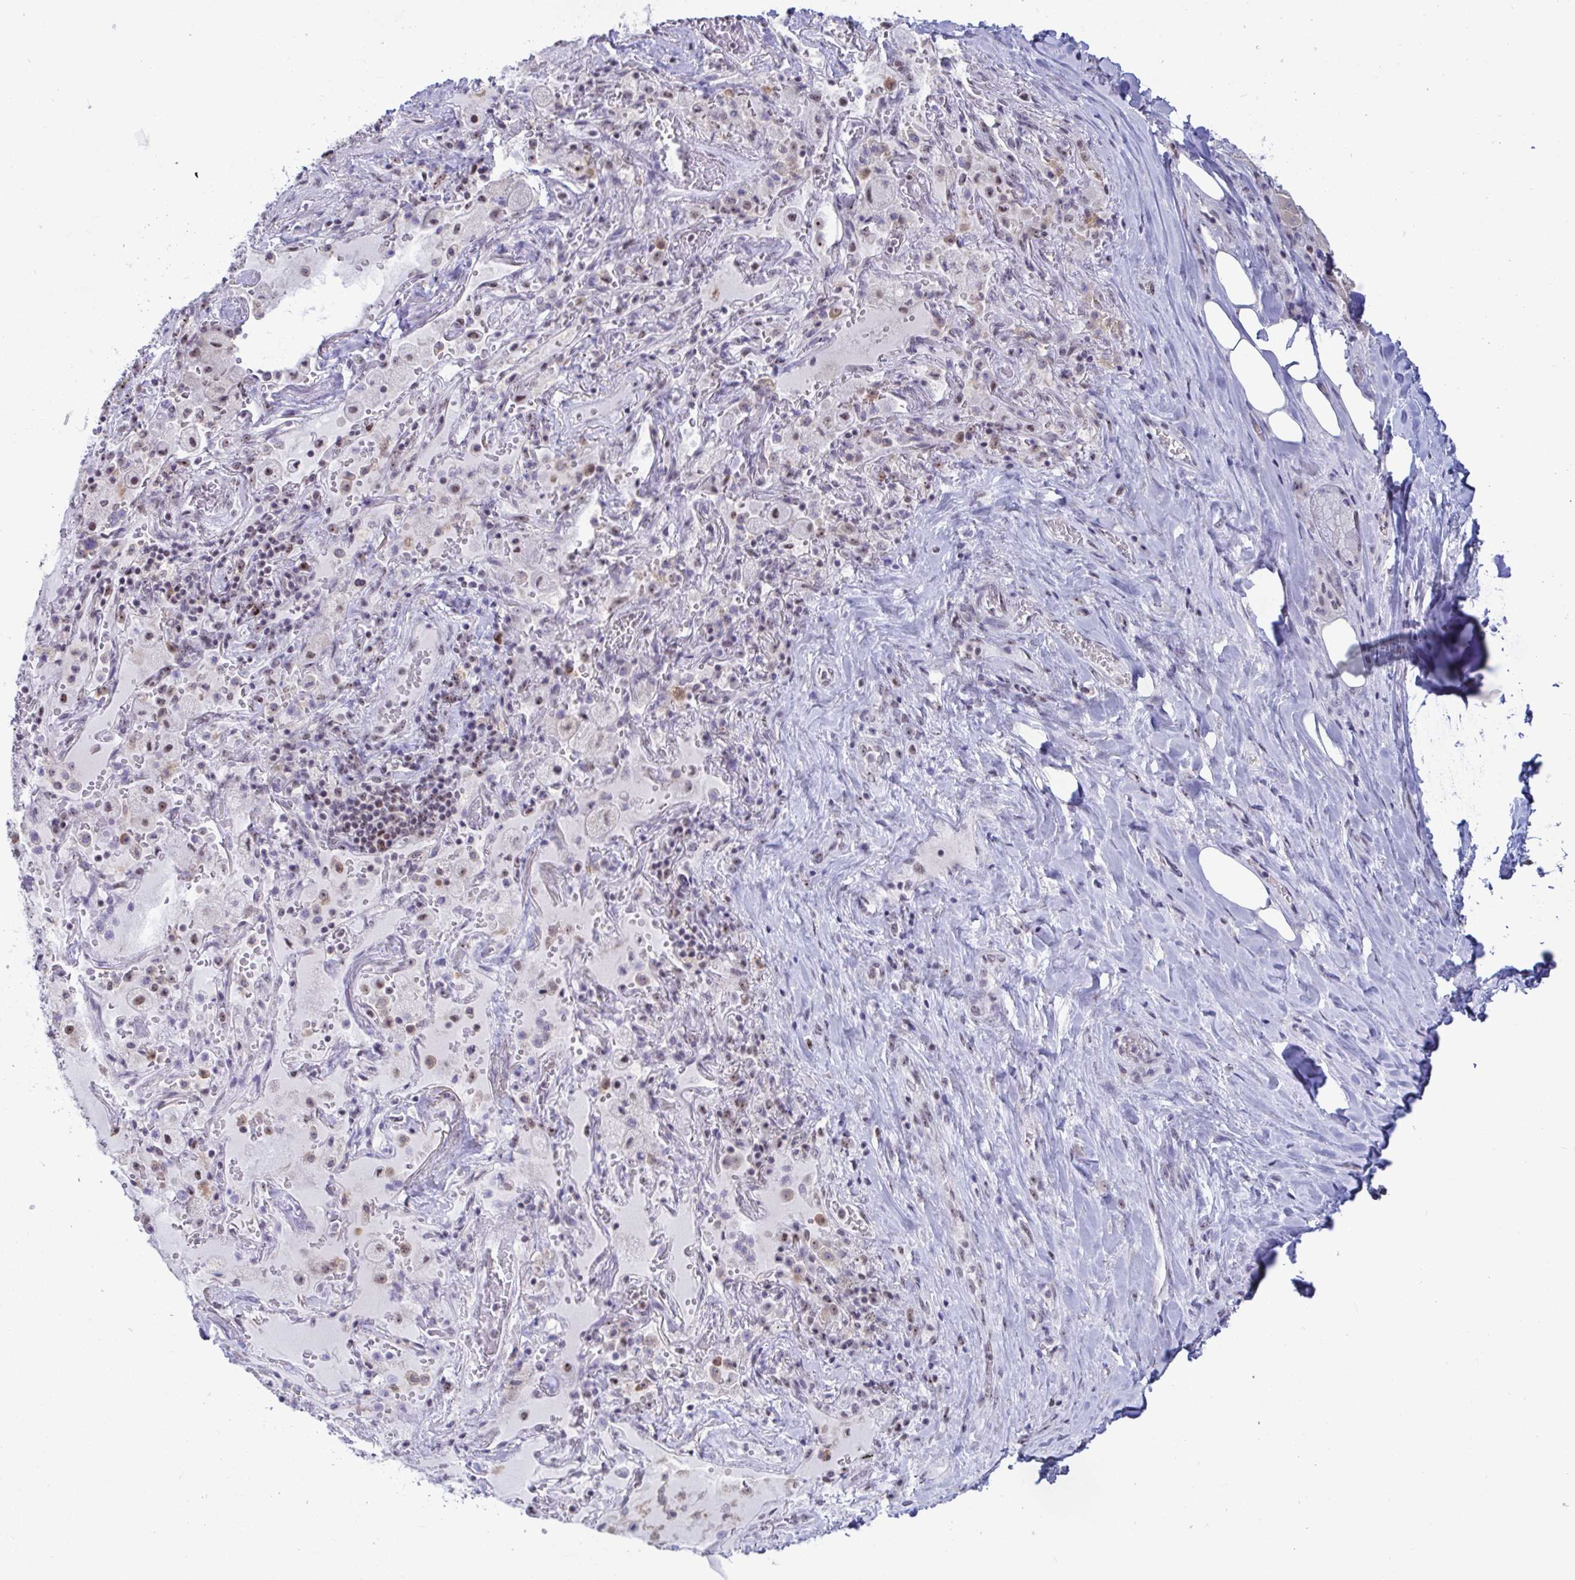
{"staining": {"intensity": "negative", "quantity": "none", "location": "none"}, "tissue": "adipose tissue", "cell_type": "Adipocytes", "image_type": "normal", "snomed": [{"axis": "morphology", "description": "Normal tissue, NOS"}, {"axis": "topography", "description": "Cartilage tissue"}, {"axis": "topography", "description": "Bronchus"}], "caption": "Immunohistochemistry image of normal adipose tissue stained for a protein (brown), which shows no positivity in adipocytes.", "gene": "SUPT16H", "patient": {"sex": "male", "age": 64}}